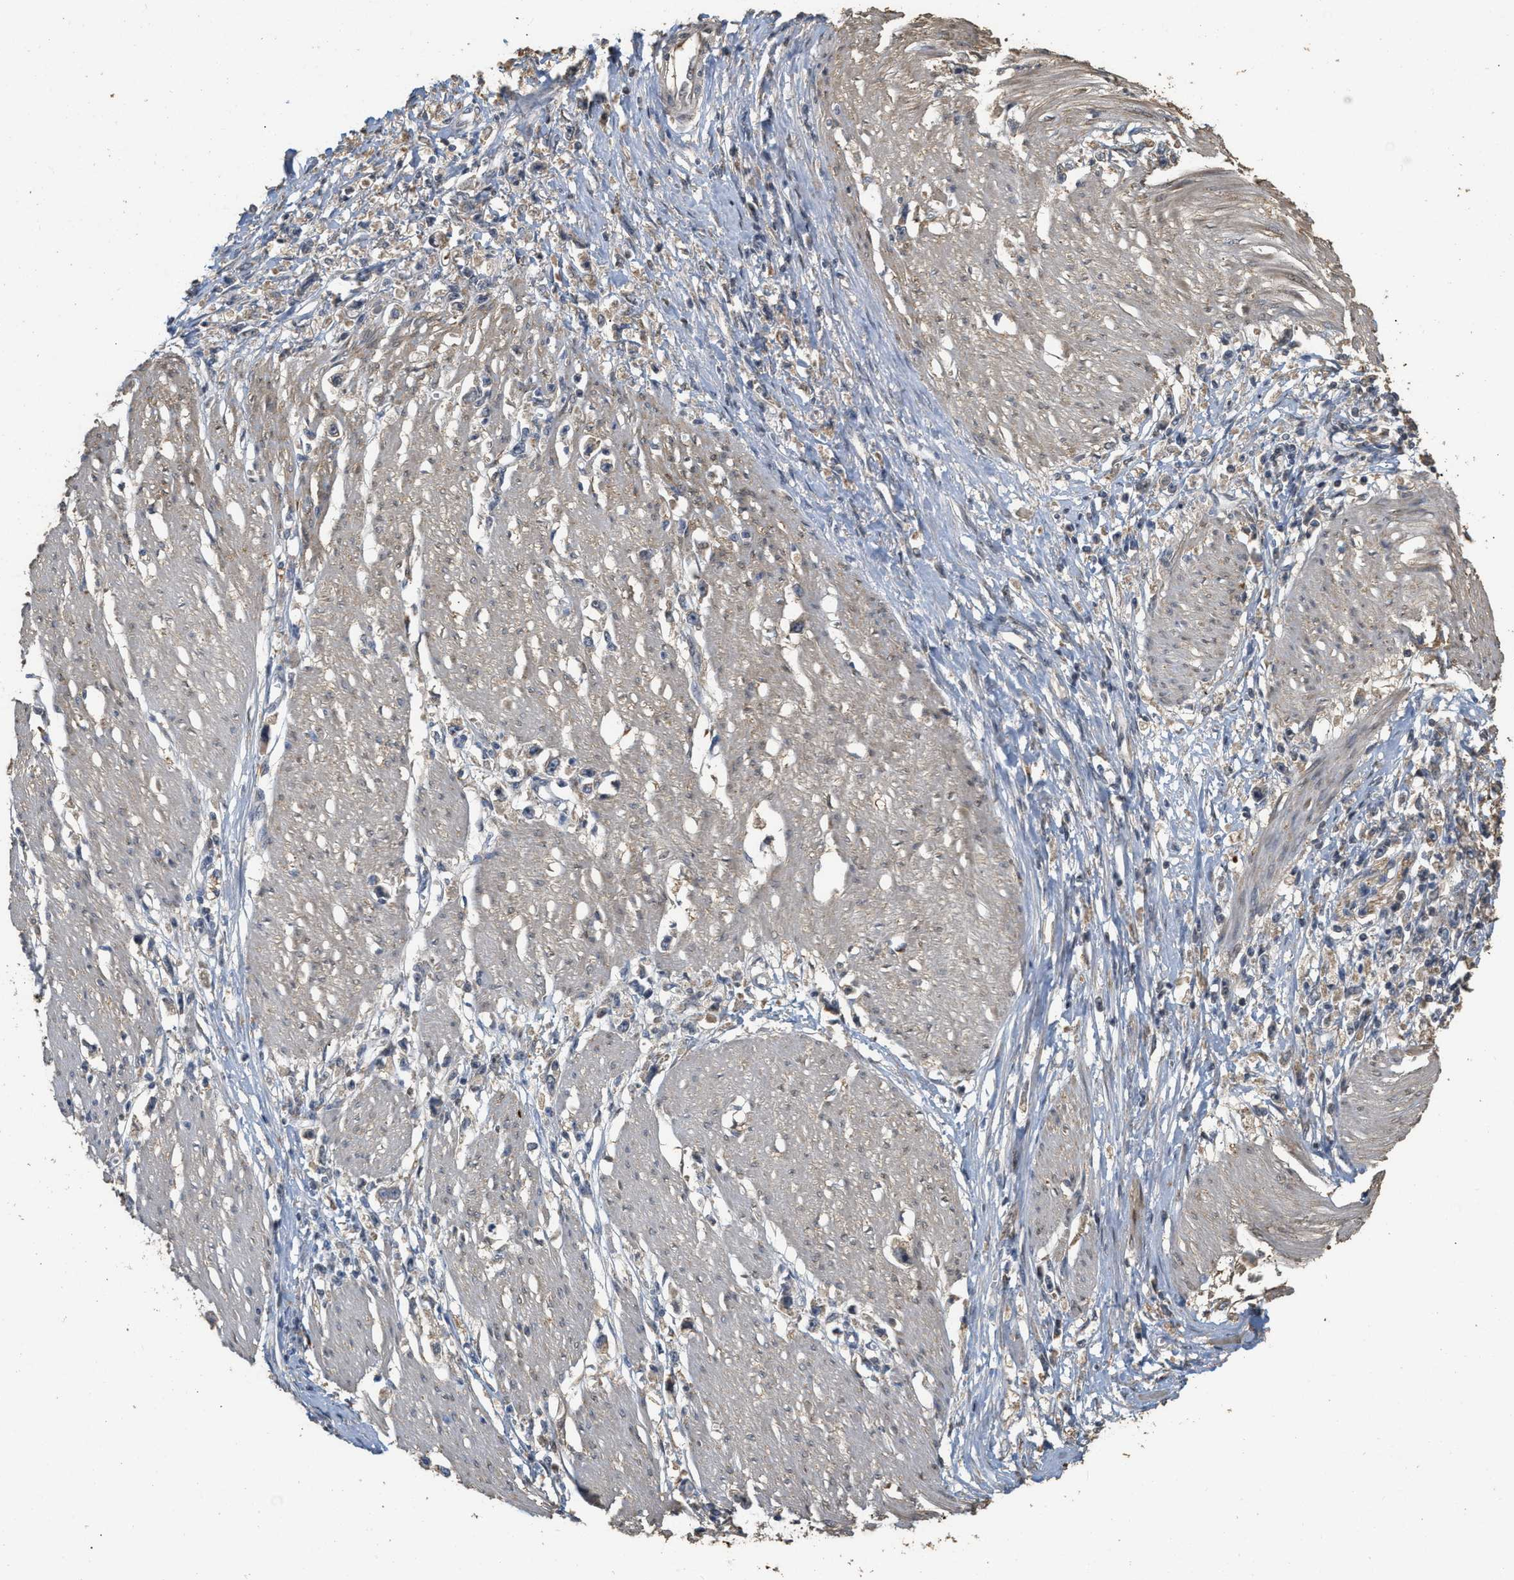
{"staining": {"intensity": "weak", "quantity": "<25%", "location": "cytoplasmic/membranous"}, "tissue": "stomach cancer", "cell_type": "Tumor cells", "image_type": "cancer", "snomed": [{"axis": "morphology", "description": "Adenocarcinoma, NOS"}, {"axis": "topography", "description": "Stomach"}], "caption": "The image displays no significant staining in tumor cells of stomach cancer (adenocarcinoma).", "gene": "NCS1", "patient": {"sex": "female", "age": 59}}